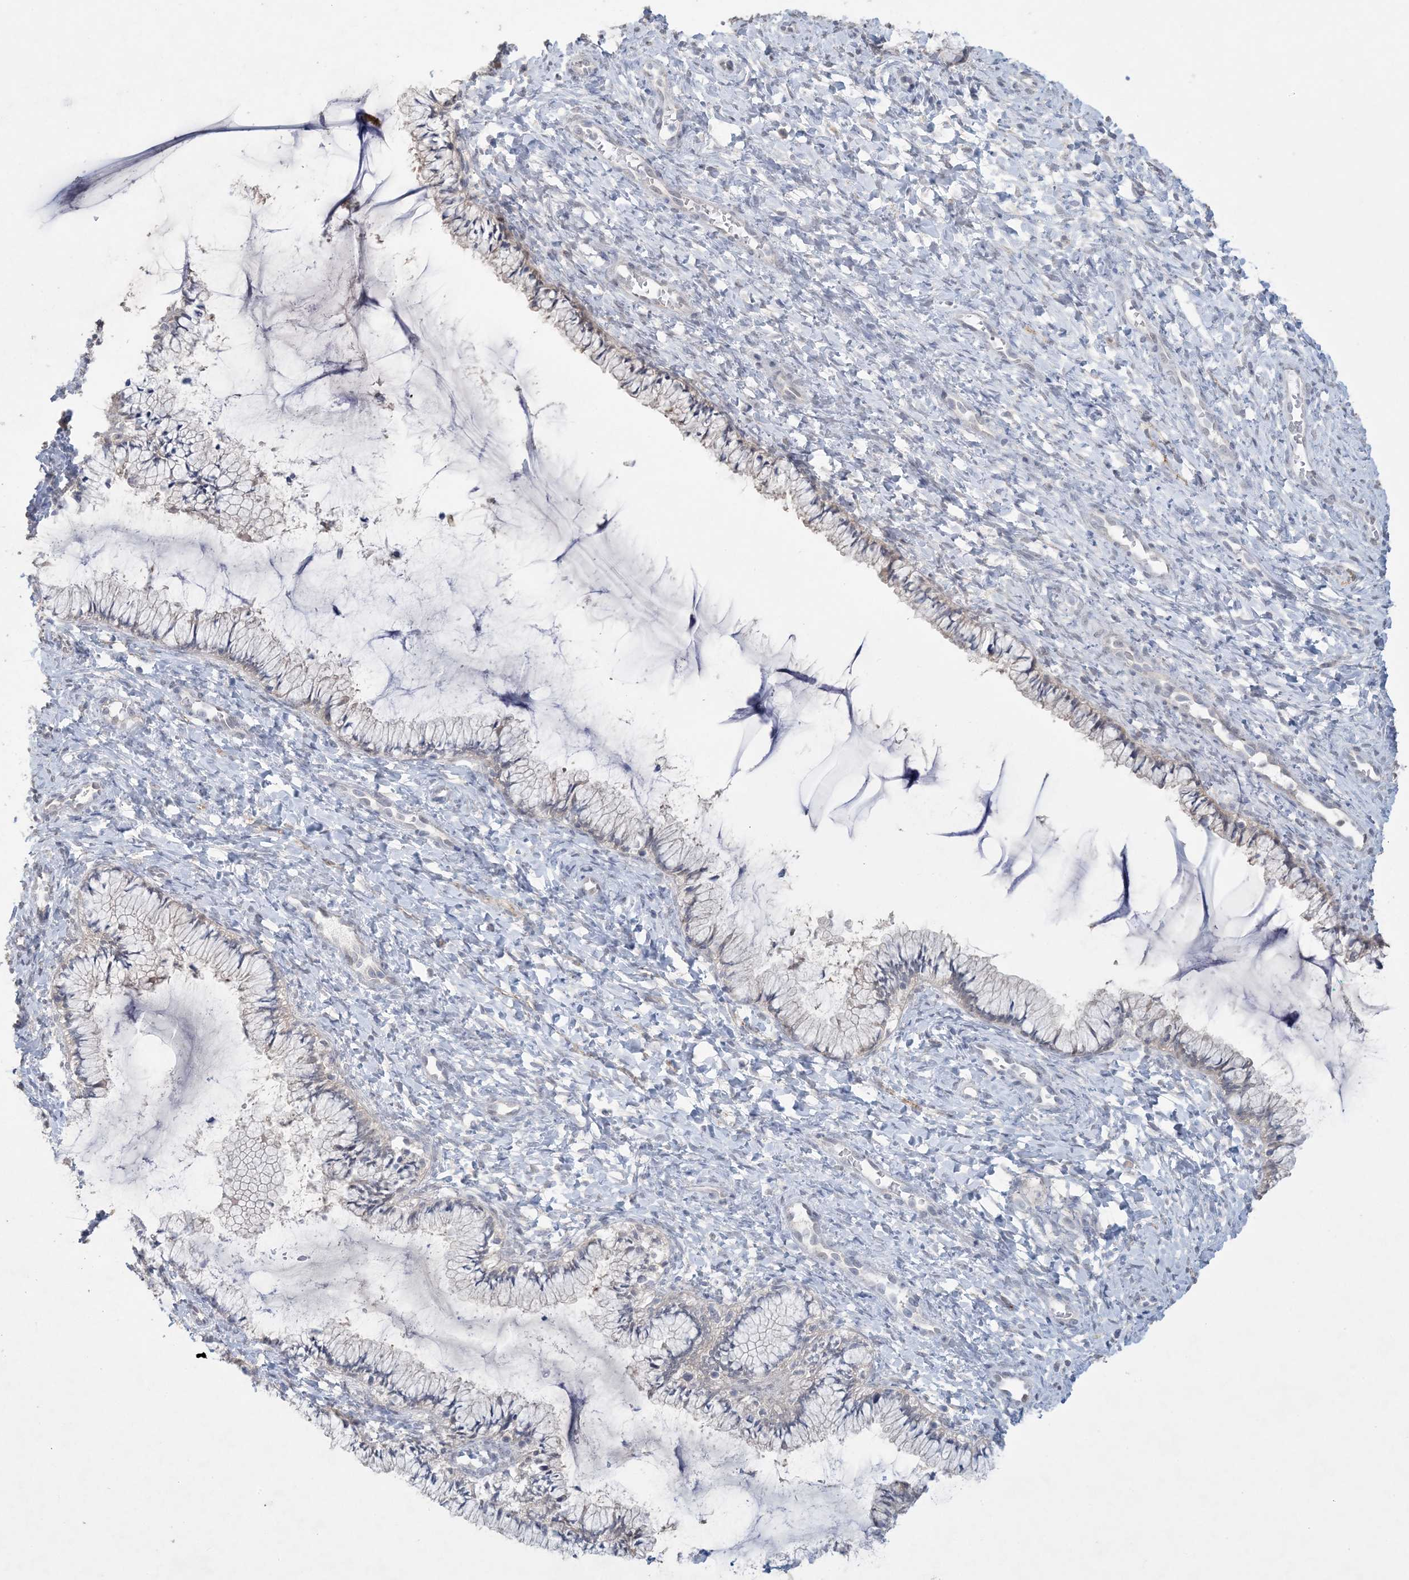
{"staining": {"intensity": "weak", "quantity": "<25%", "location": "cytoplasmic/membranous"}, "tissue": "cervix", "cell_type": "Glandular cells", "image_type": "normal", "snomed": [{"axis": "morphology", "description": "Normal tissue, NOS"}, {"axis": "morphology", "description": "Adenocarcinoma, NOS"}, {"axis": "topography", "description": "Cervix"}], "caption": "Glandular cells are negative for protein expression in benign human cervix. The staining was performed using DAB to visualize the protein expression in brown, while the nuclei were stained in blue with hematoxylin (Magnification: 20x).", "gene": "HMGCS1", "patient": {"sex": "female", "age": 29}}